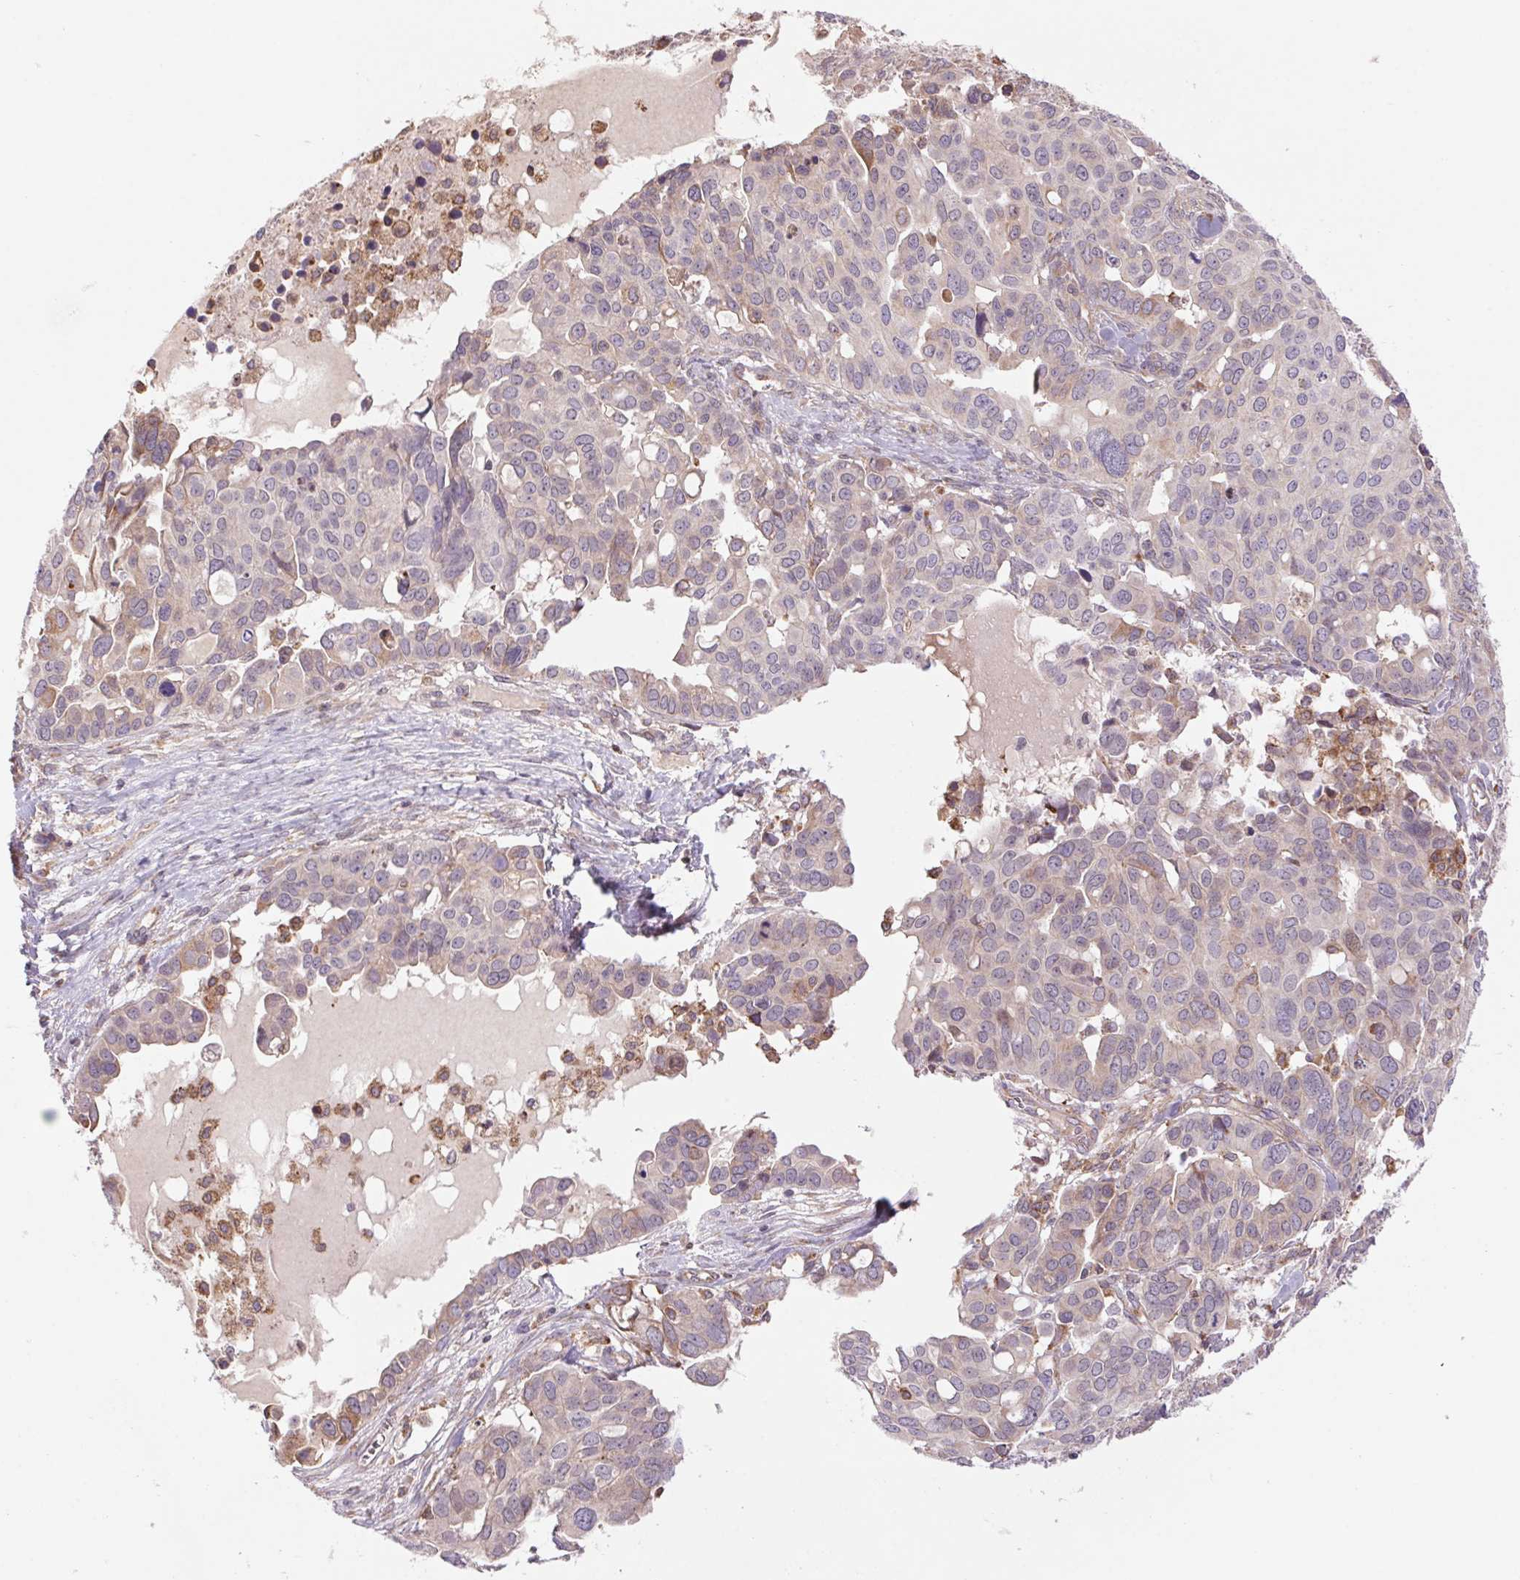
{"staining": {"intensity": "weak", "quantity": "<25%", "location": "cytoplasmic/membranous"}, "tissue": "ovarian cancer", "cell_type": "Tumor cells", "image_type": "cancer", "snomed": [{"axis": "morphology", "description": "Carcinoma, endometroid"}, {"axis": "topography", "description": "Ovary"}], "caption": "Ovarian cancer (endometroid carcinoma) was stained to show a protein in brown. There is no significant positivity in tumor cells.", "gene": "KLHL20", "patient": {"sex": "female", "age": 78}}